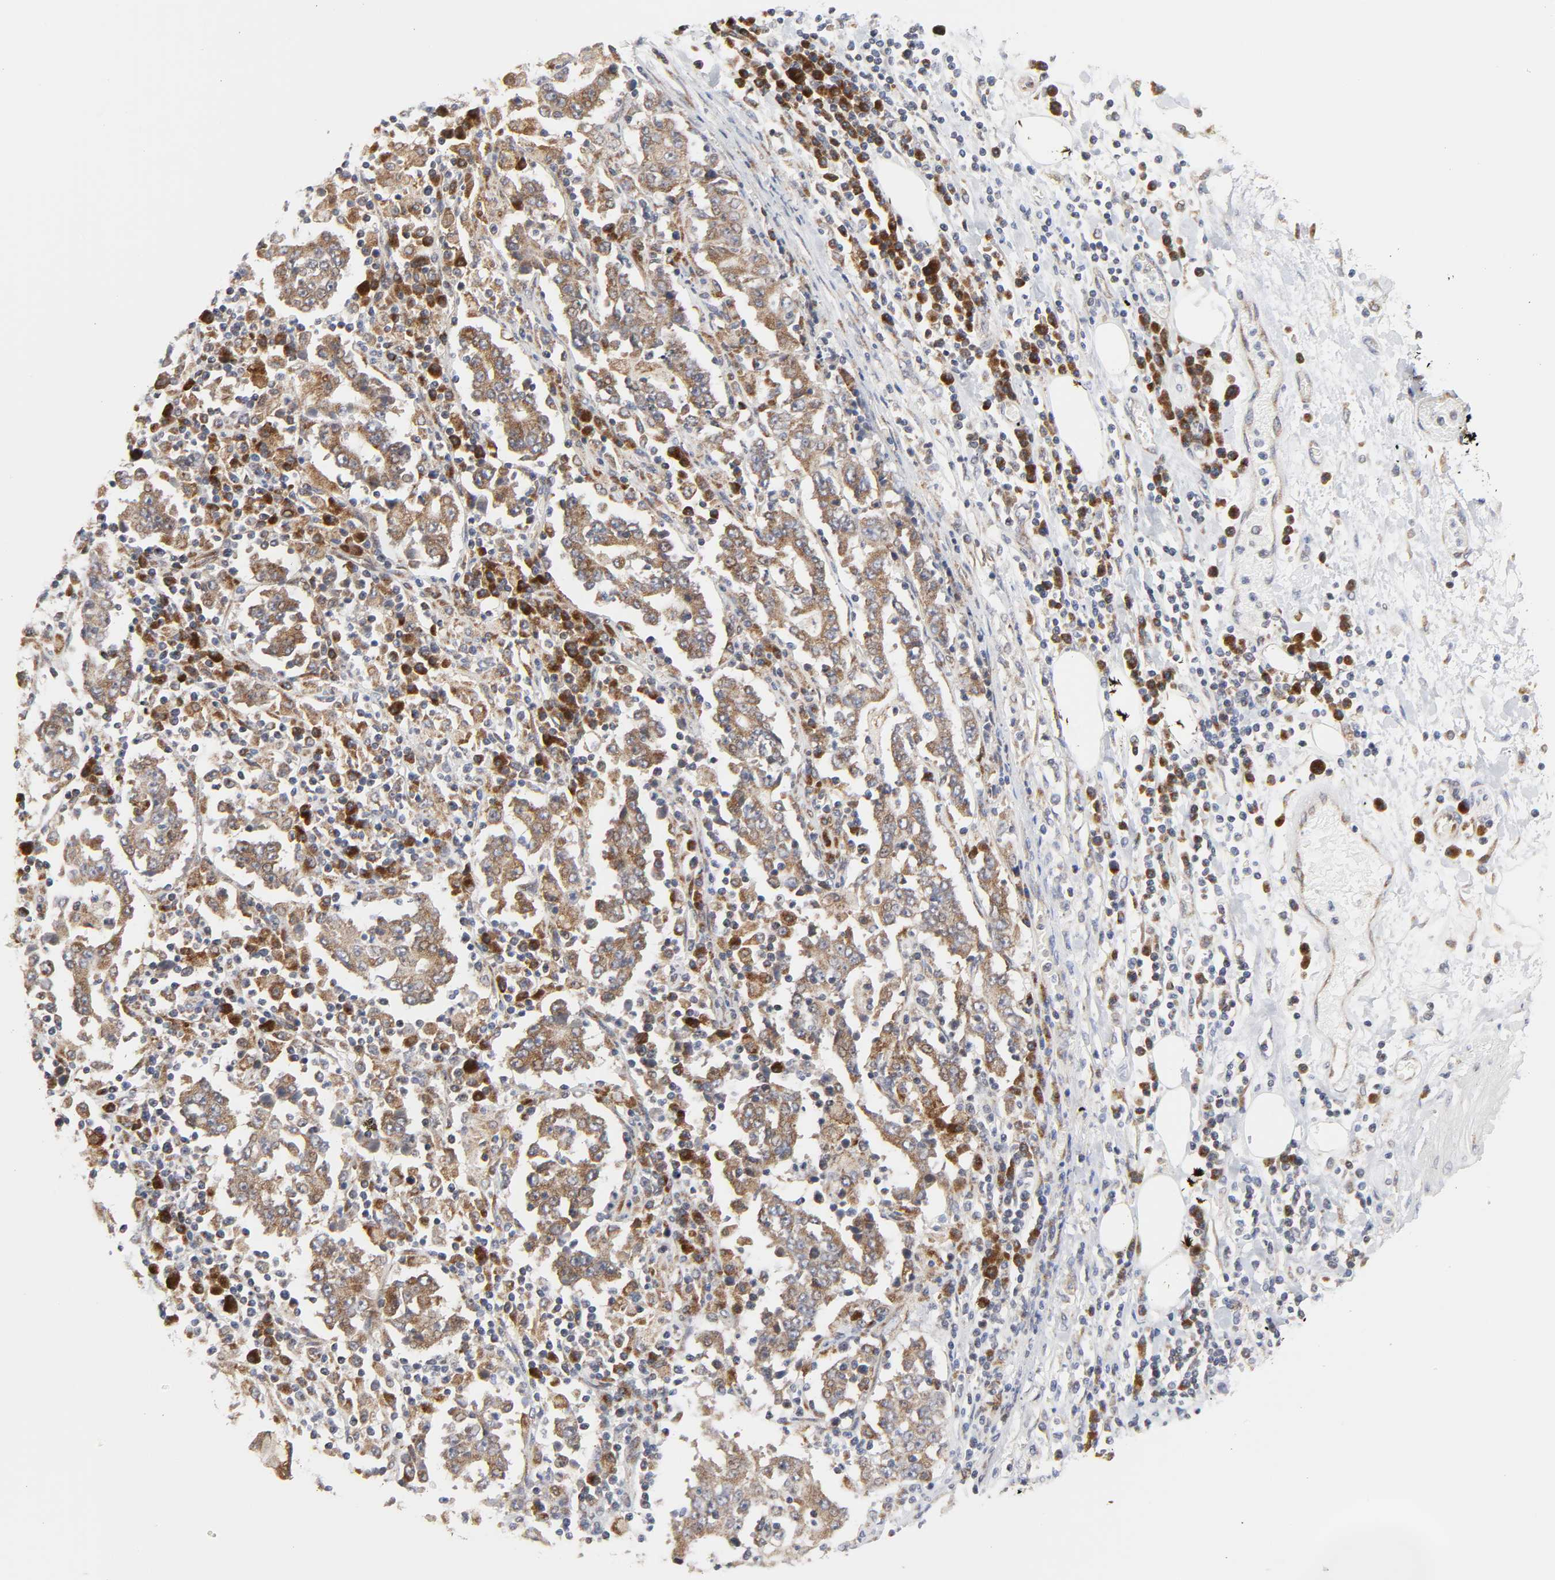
{"staining": {"intensity": "moderate", "quantity": ">75%", "location": "cytoplasmic/membranous"}, "tissue": "stomach cancer", "cell_type": "Tumor cells", "image_type": "cancer", "snomed": [{"axis": "morphology", "description": "Normal tissue, NOS"}, {"axis": "morphology", "description": "Adenocarcinoma, NOS"}, {"axis": "topography", "description": "Stomach, upper"}, {"axis": "topography", "description": "Stomach"}], "caption": "Adenocarcinoma (stomach) stained with DAB (3,3'-diaminobenzidine) IHC displays medium levels of moderate cytoplasmic/membranous expression in about >75% of tumor cells.", "gene": "BAX", "patient": {"sex": "male", "age": 59}}